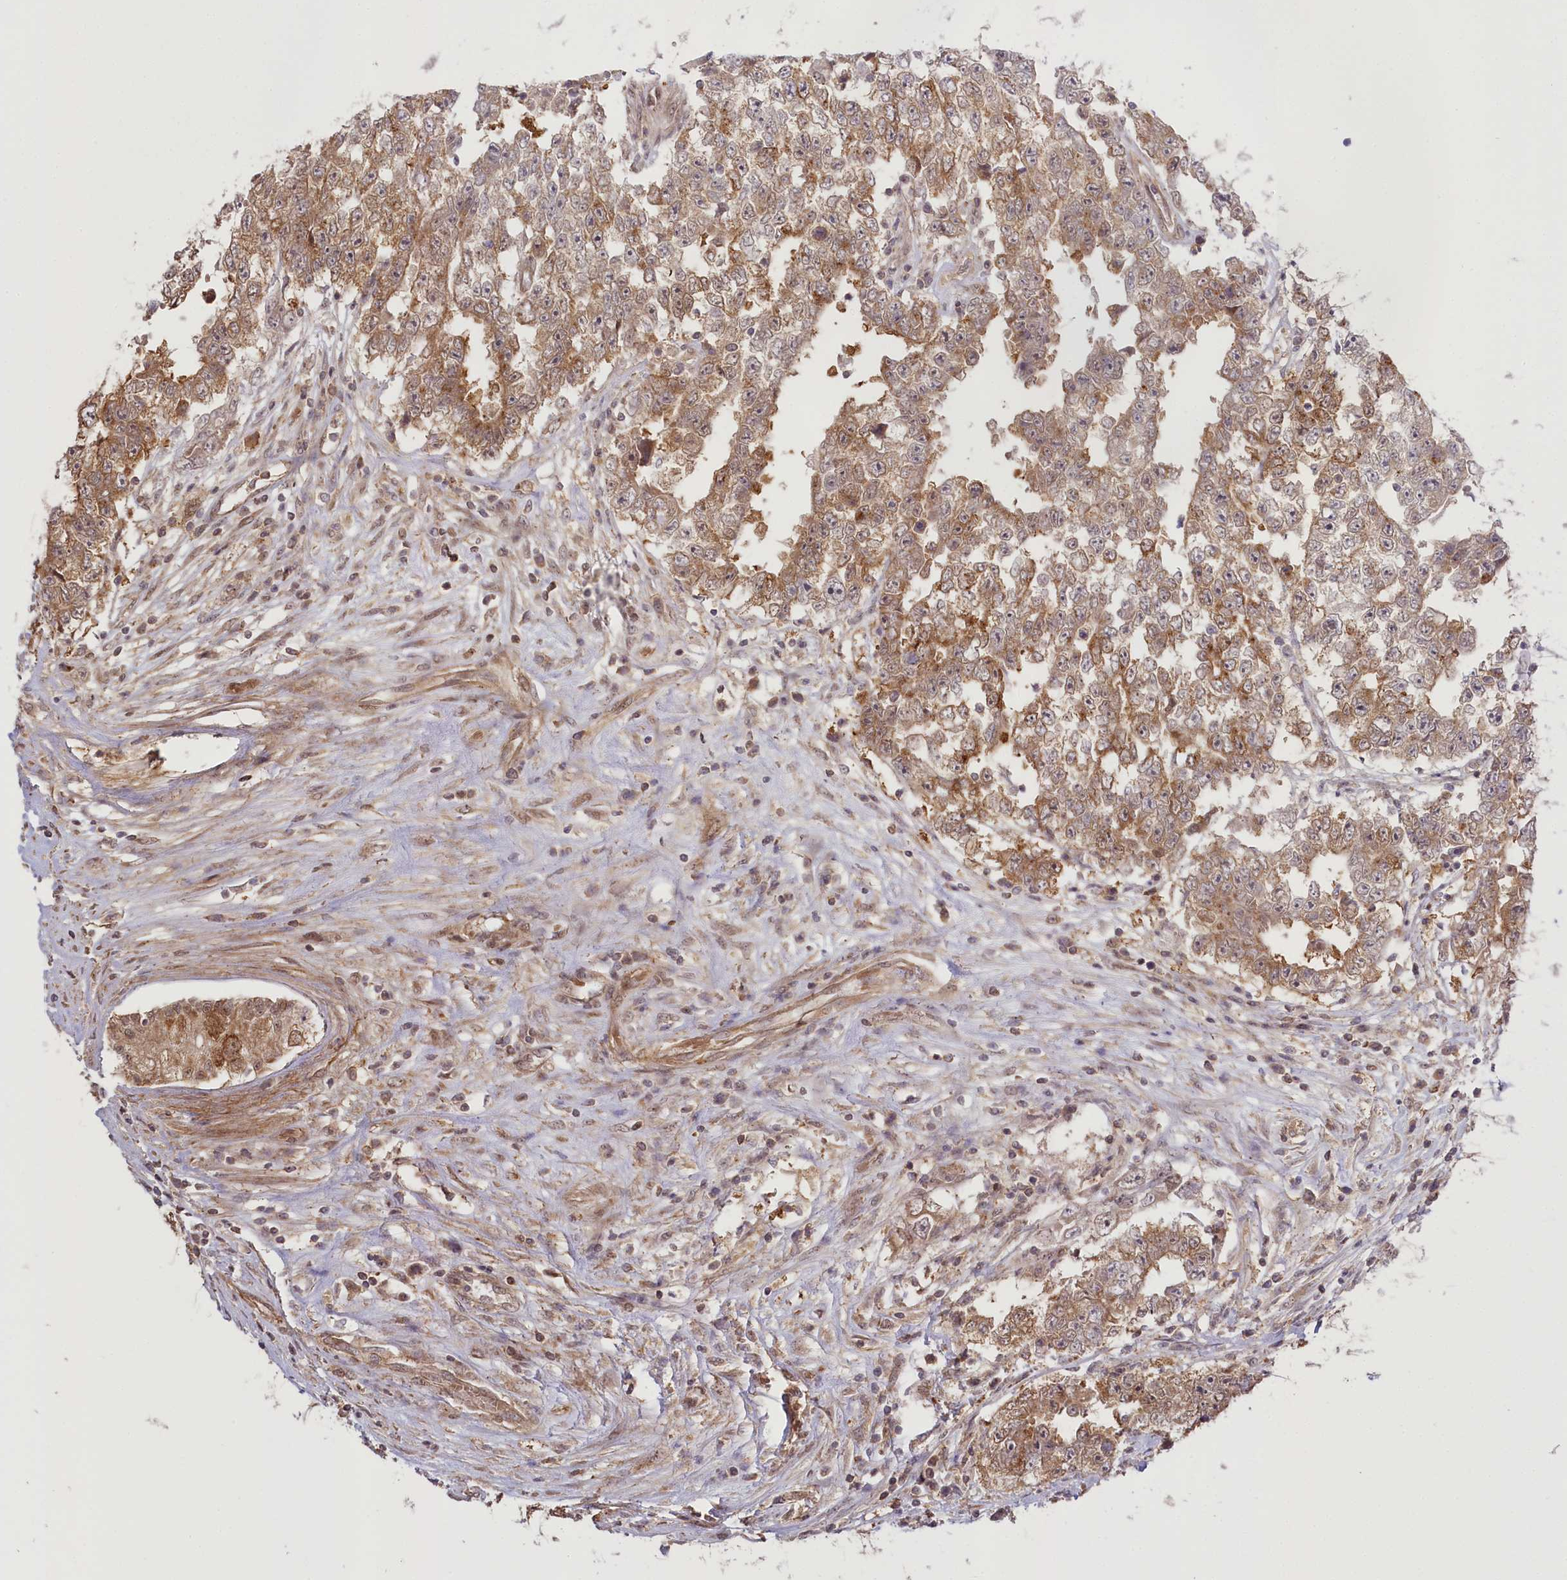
{"staining": {"intensity": "moderate", "quantity": ">75%", "location": "cytoplasmic/membranous"}, "tissue": "testis cancer", "cell_type": "Tumor cells", "image_type": "cancer", "snomed": [{"axis": "morphology", "description": "Carcinoma, Embryonal, NOS"}, {"axis": "topography", "description": "Testis"}], "caption": "A micrograph showing moderate cytoplasmic/membranous positivity in about >75% of tumor cells in testis embryonal carcinoma, as visualized by brown immunohistochemical staining.", "gene": "CCDC91", "patient": {"sex": "male", "age": 25}}